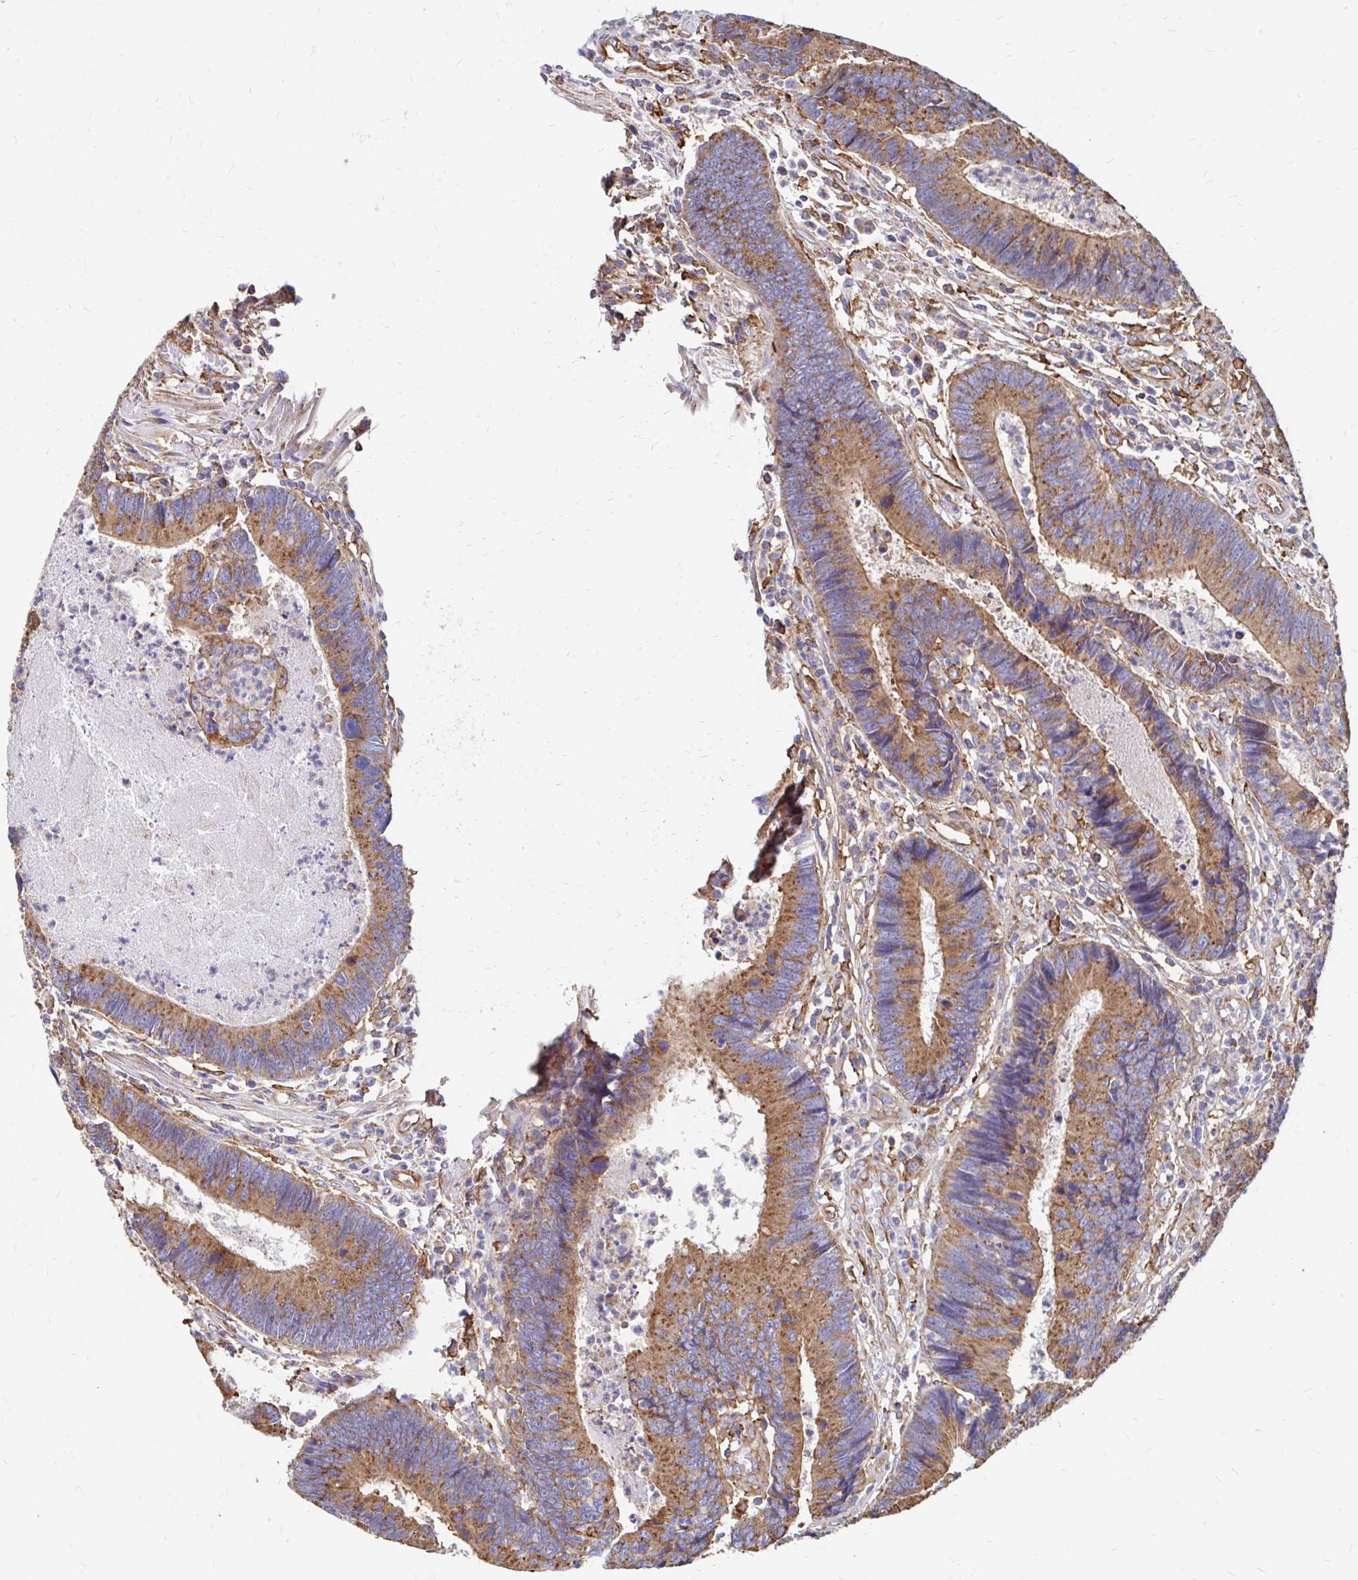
{"staining": {"intensity": "moderate", "quantity": ">75%", "location": "cytoplasmic/membranous"}, "tissue": "colorectal cancer", "cell_type": "Tumor cells", "image_type": "cancer", "snomed": [{"axis": "morphology", "description": "Adenocarcinoma, NOS"}, {"axis": "topography", "description": "Colon"}], "caption": "Immunohistochemistry of human adenocarcinoma (colorectal) reveals medium levels of moderate cytoplasmic/membranous expression in about >75% of tumor cells.", "gene": "CLTC", "patient": {"sex": "female", "age": 67}}